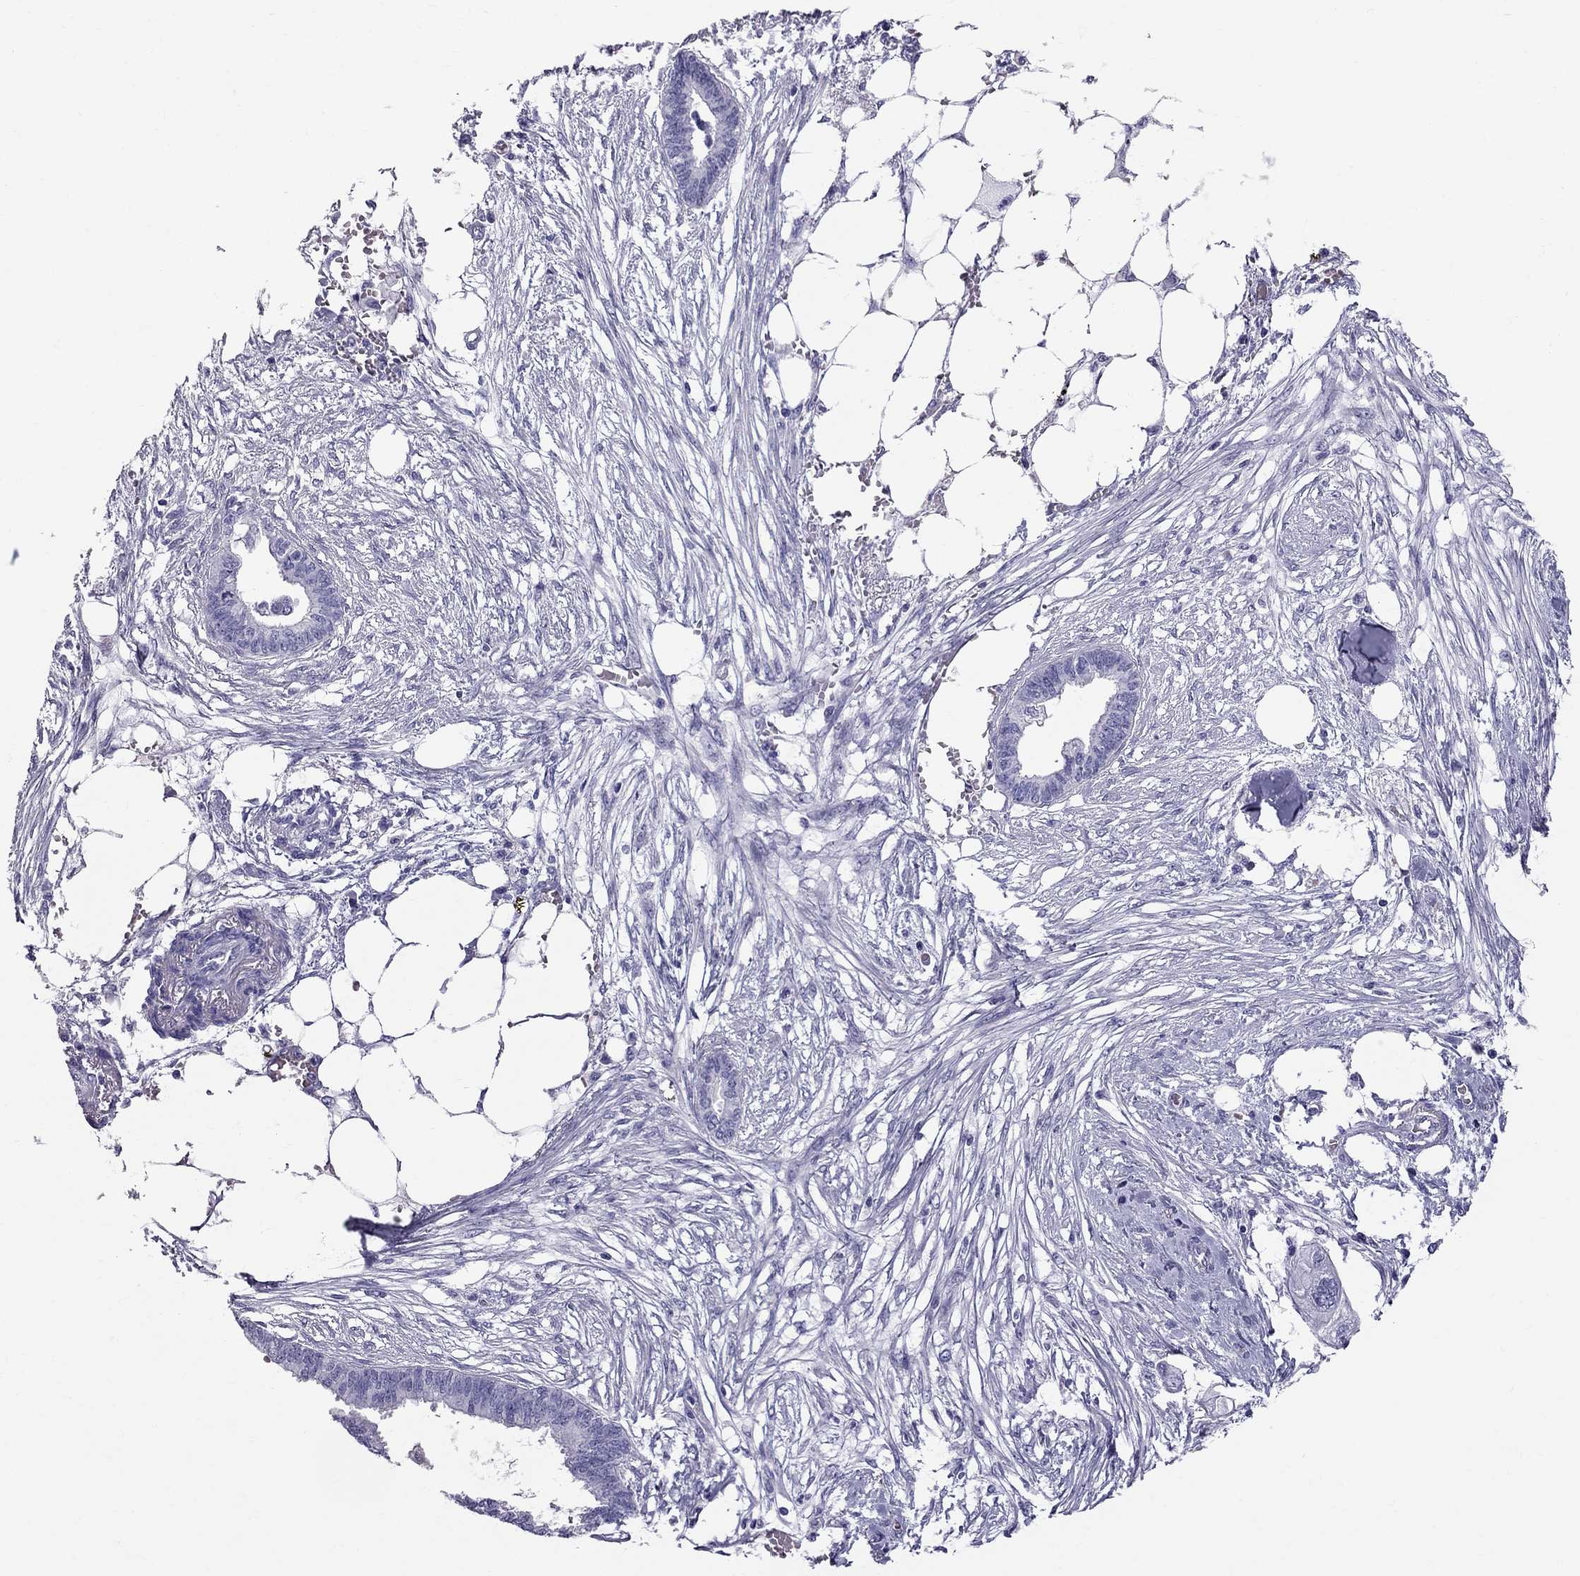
{"staining": {"intensity": "negative", "quantity": "none", "location": "none"}, "tissue": "endometrial cancer", "cell_type": "Tumor cells", "image_type": "cancer", "snomed": [{"axis": "morphology", "description": "Adenocarcinoma, NOS"}, {"axis": "morphology", "description": "Adenocarcinoma, metastatic, NOS"}, {"axis": "topography", "description": "Adipose tissue"}, {"axis": "topography", "description": "Endometrium"}], "caption": "The micrograph exhibits no staining of tumor cells in metastatic adenocarcinoma (endometrial).", "gene": "SCART1", "patient": {"sex": "female", "age": 67}}